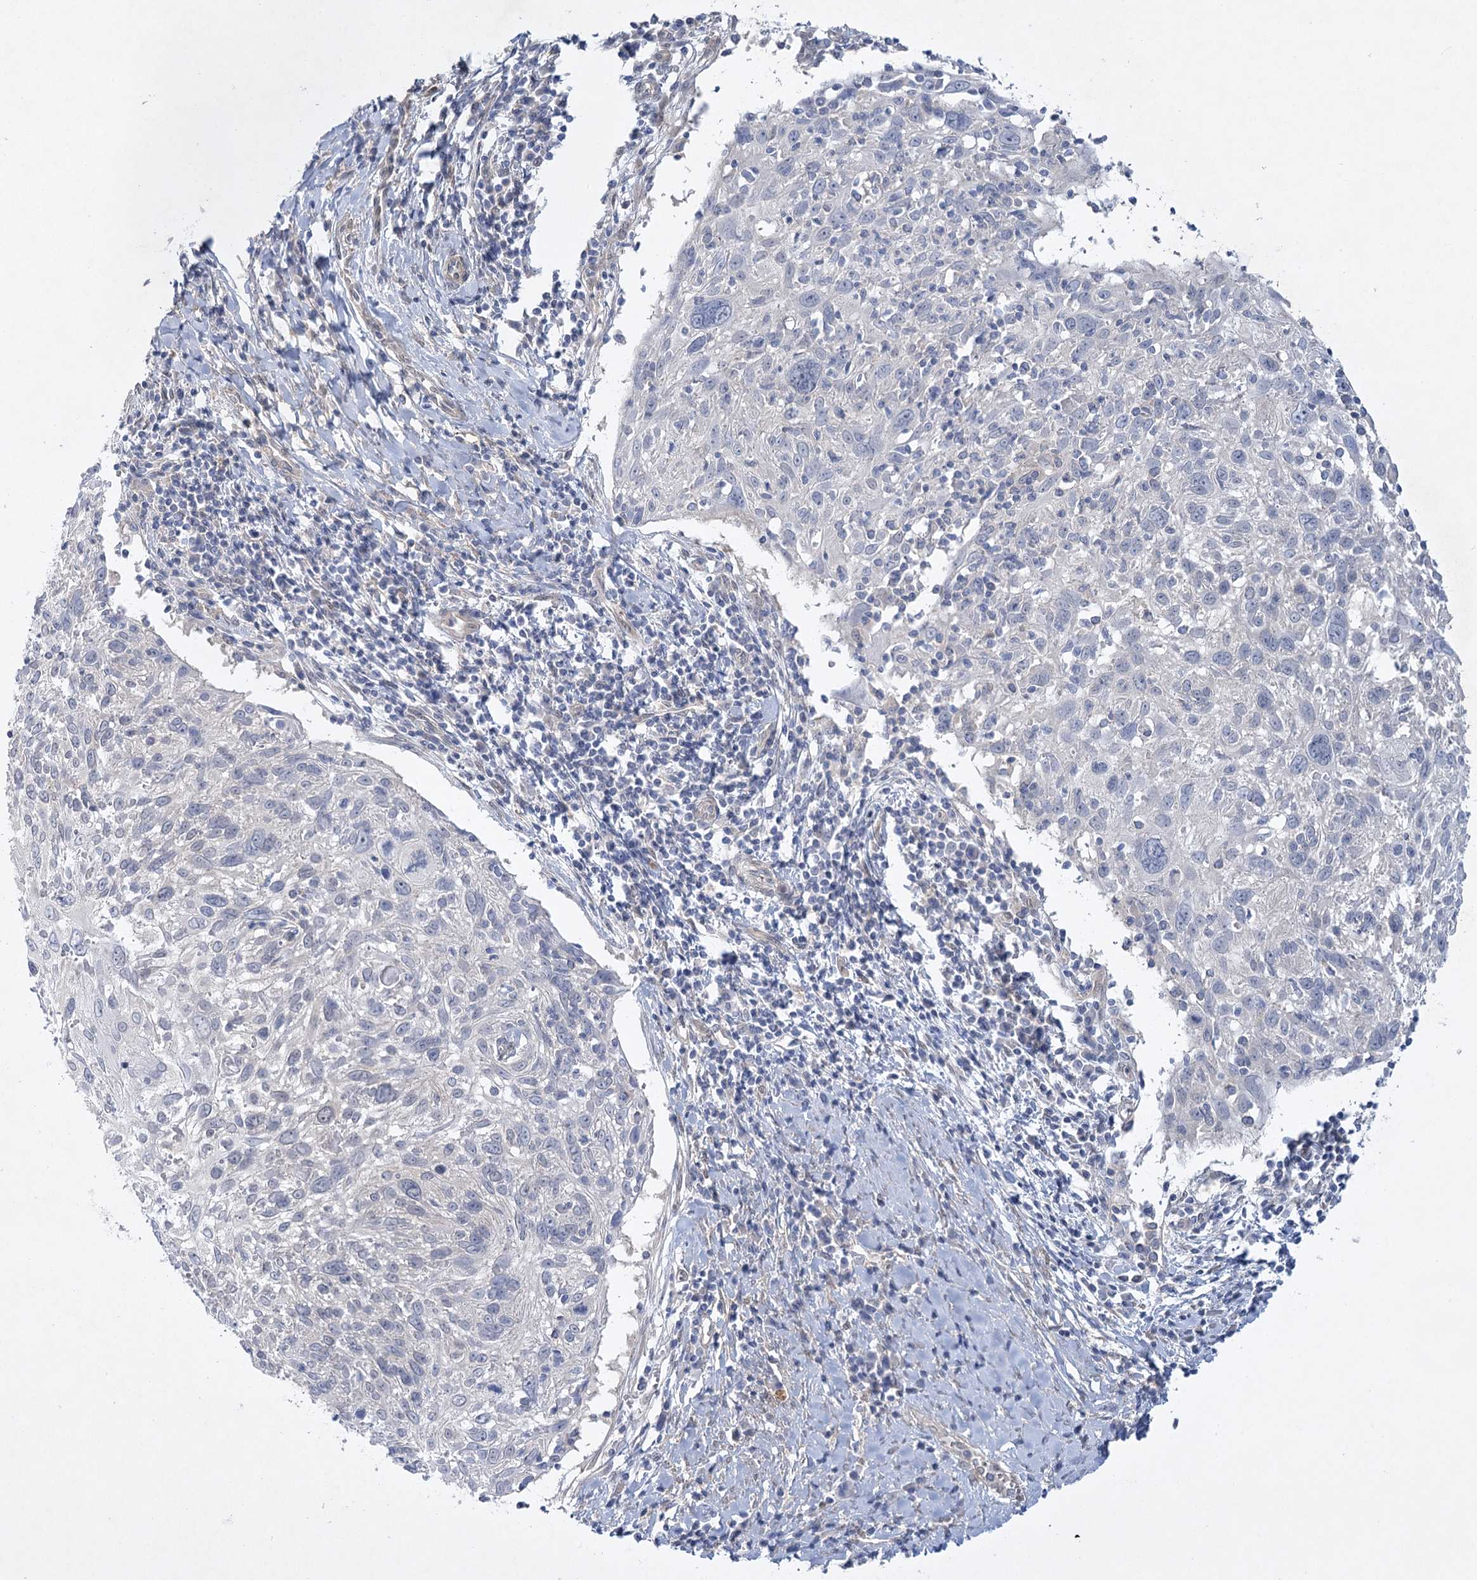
{"staining": {"intensity": "negative", "quantity": "none", "location": "none"}, "tissue": "cervical cancer", "cell_type": "Tumor cells", "image_type": "cancer", "snomed": [{"axis": "morphology", "description": "Squamous cell carcinoma, NOS"}, {"axis": "topography", "description": "Cervix"}], "caption": "Tumor cells are negative for protein expression in human cervical cancer. (DAB immunohistochemistry with hematoxylin counter stain).", "gene": "AAMDC", "patient": {"sex": "female", "age": 51}}